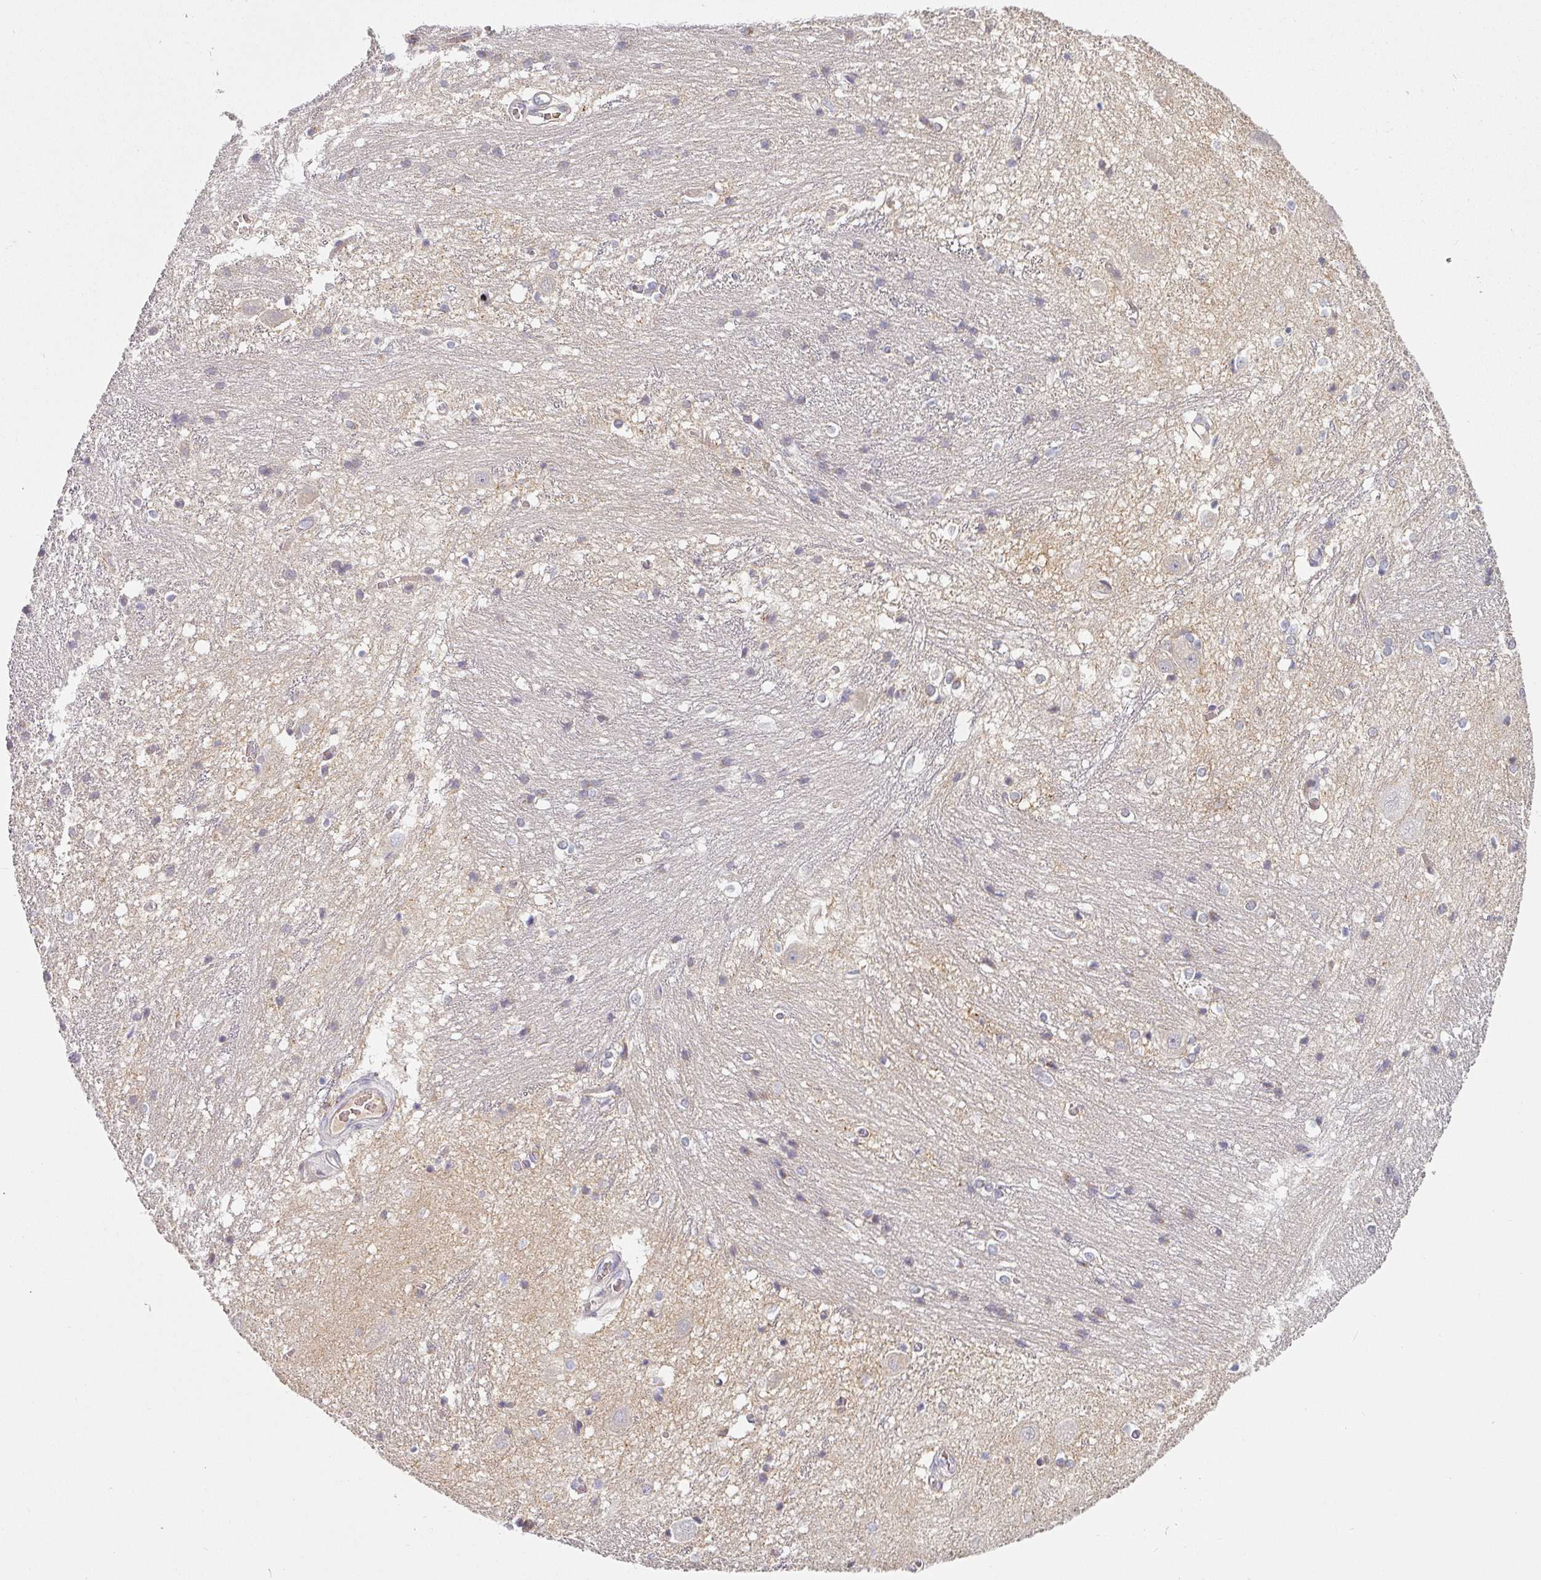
{"staining": {"intensity": "weak", "quantity": "25%-75%", "location": "cytoplasmic/membranous"}, "tissue": "caudate", "cell_type": "Glial cells", "image_type": "normal", "snomed": [{"axis": "morphology", "description": "Normal tissue, NOS"}, {"axis": "topography", "description": "Lateral ventricle wall"}], "caption": "Human caudate stained with a protein marker exhibits weak staining in glial cells.", "gene": "PRODH2", "patient": {"sex": "male", "age": 37}}